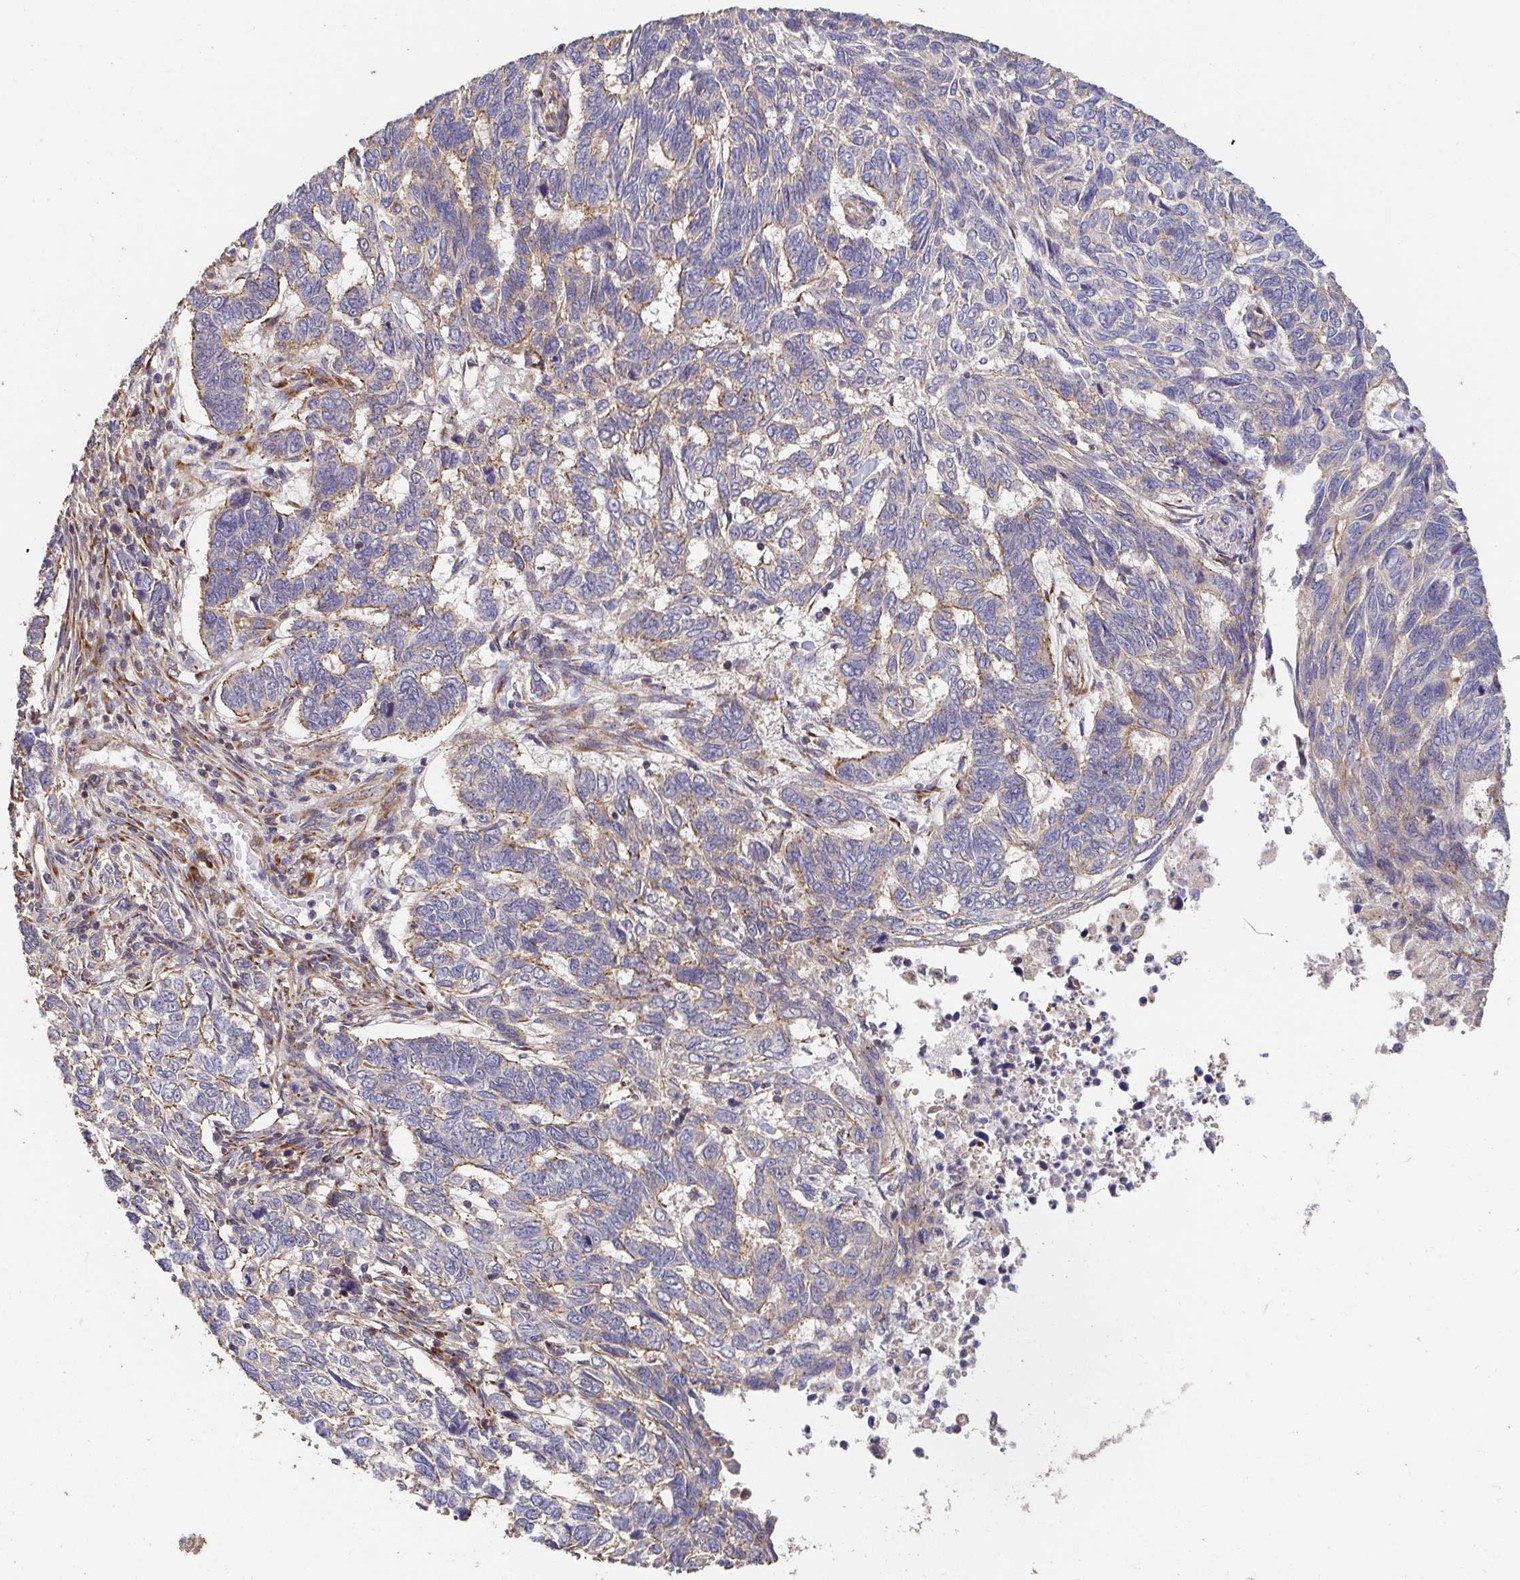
{"staining": {"intensity": "moderate", "quantity": "<25%", "location": "cytoplasmic/membranous"}, "tissue": "skin cancer", "cell_type": "Tumor cells", "image_type": "cancer", "snomed": [{"axis": "morphology", "description": "Basal cell carcinoma"}, {"axis": "topography", "description": "Skin"}], "caption": "Immunohistochemical staining of human skin cancer shows low levels of moderate cytoplasmic/membranous positivity in approximately <25% of tumor cells. (brown staining indicates protein expression, while blue staining denotes nuclei).", "gene": "APBB1", "patient": {"sex": "female", "age": 65}}